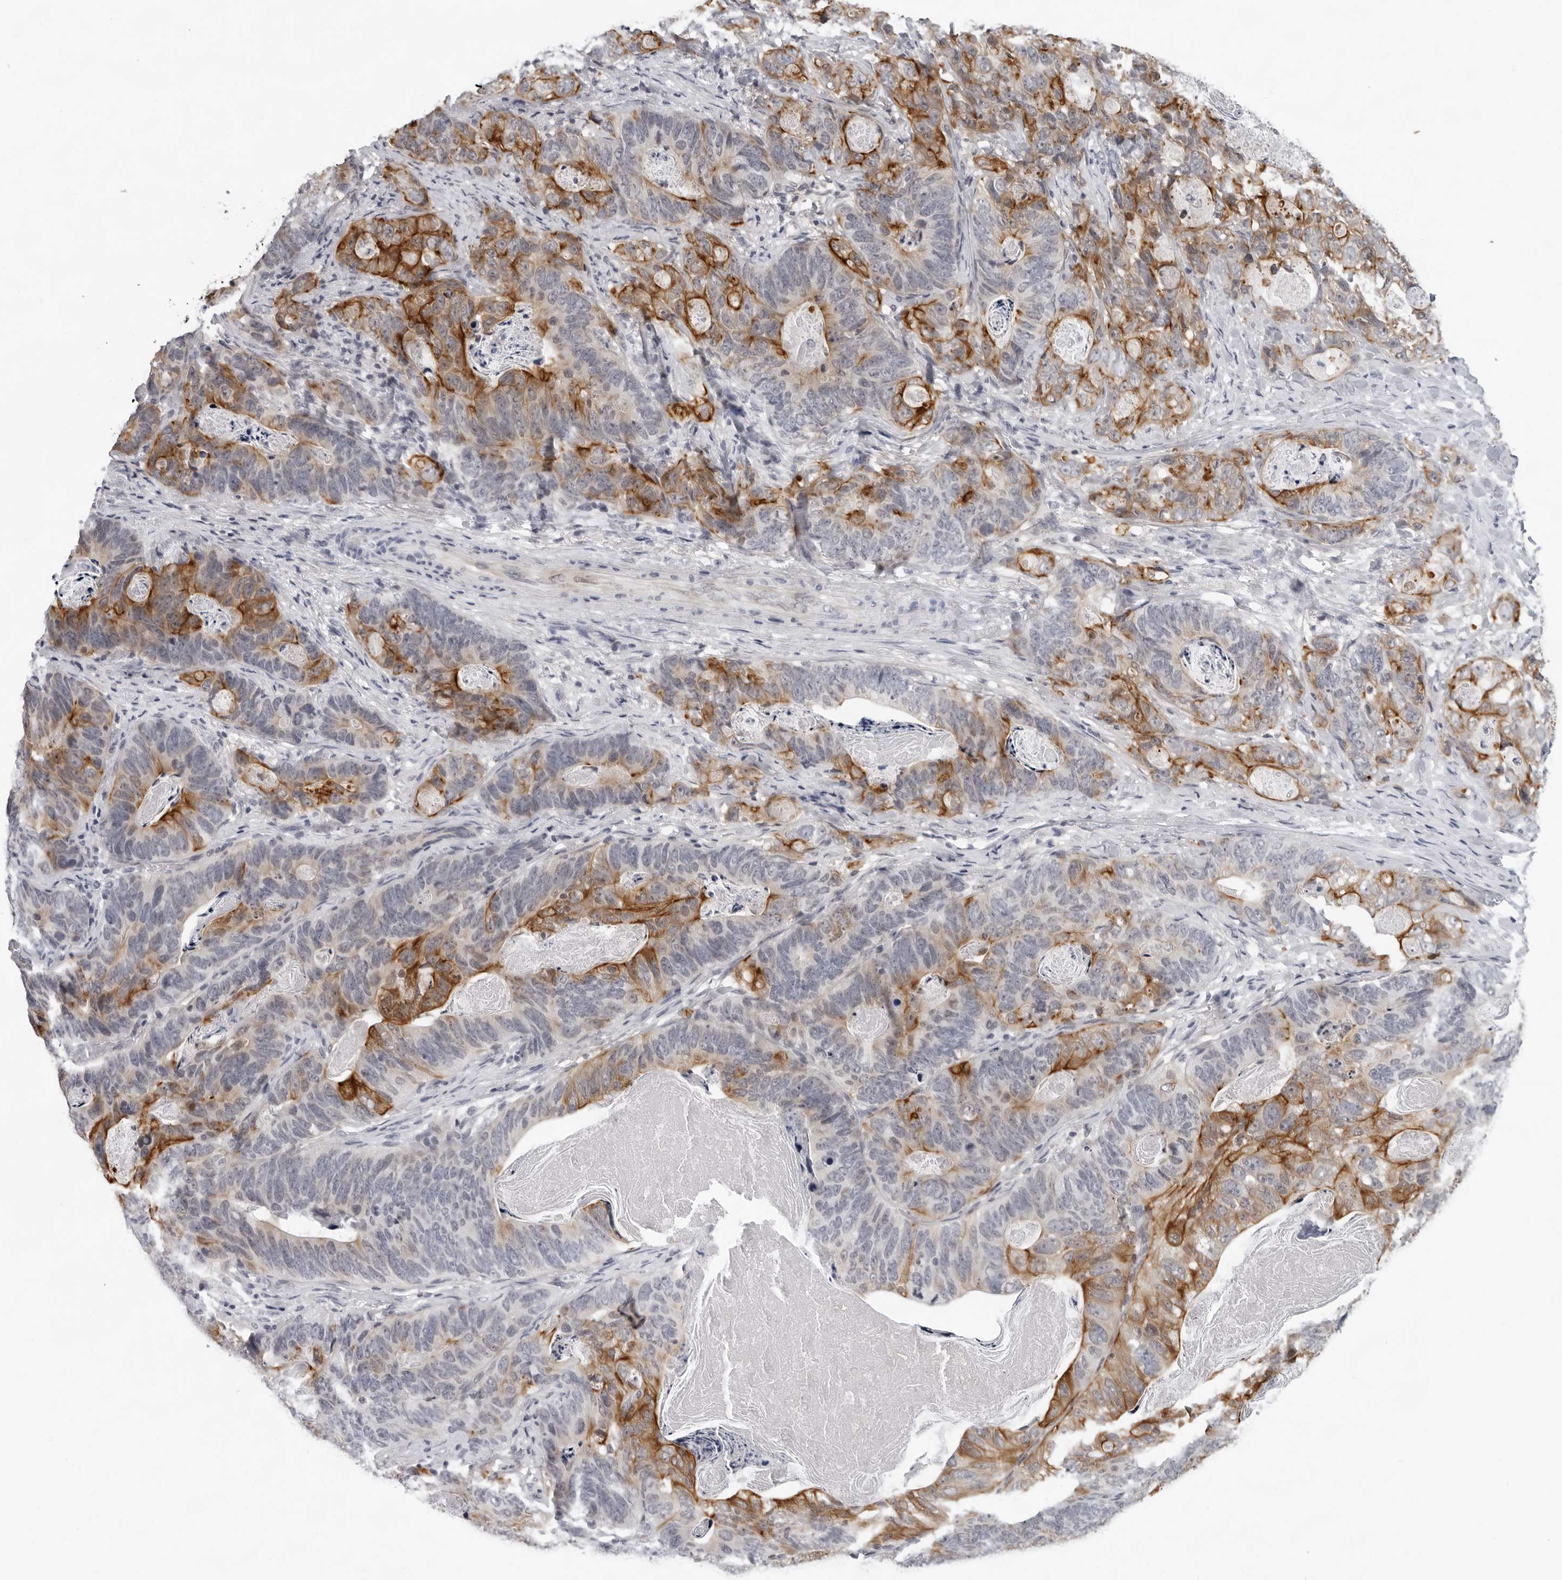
{"staining": {"intensity": "moderate", "quantity": "25%-75%", "location": "cytoplasmic/membranous"}, "tissue": "stomach cancer", "cell_type": "Tumor cells", "image_type": "cancer", "snomed": [{"axis": "morphology", "description": "Normal tissue, NOS"}, {"axis": "morphology", "description": "Adenocarcinoma, NOS"}, {"axis": "topography", "description": "Stomach"}], "caption": "A histopathology image showing moderate cytoplasmic/membranous staining in approximately 25%-75% of tumor cells in stomach cancer (adenocarcinoma), as visualized by brown immunohistochemical staining.", "gene": "CCDC28B", "patient": {"sex": "female", "age": 89}}